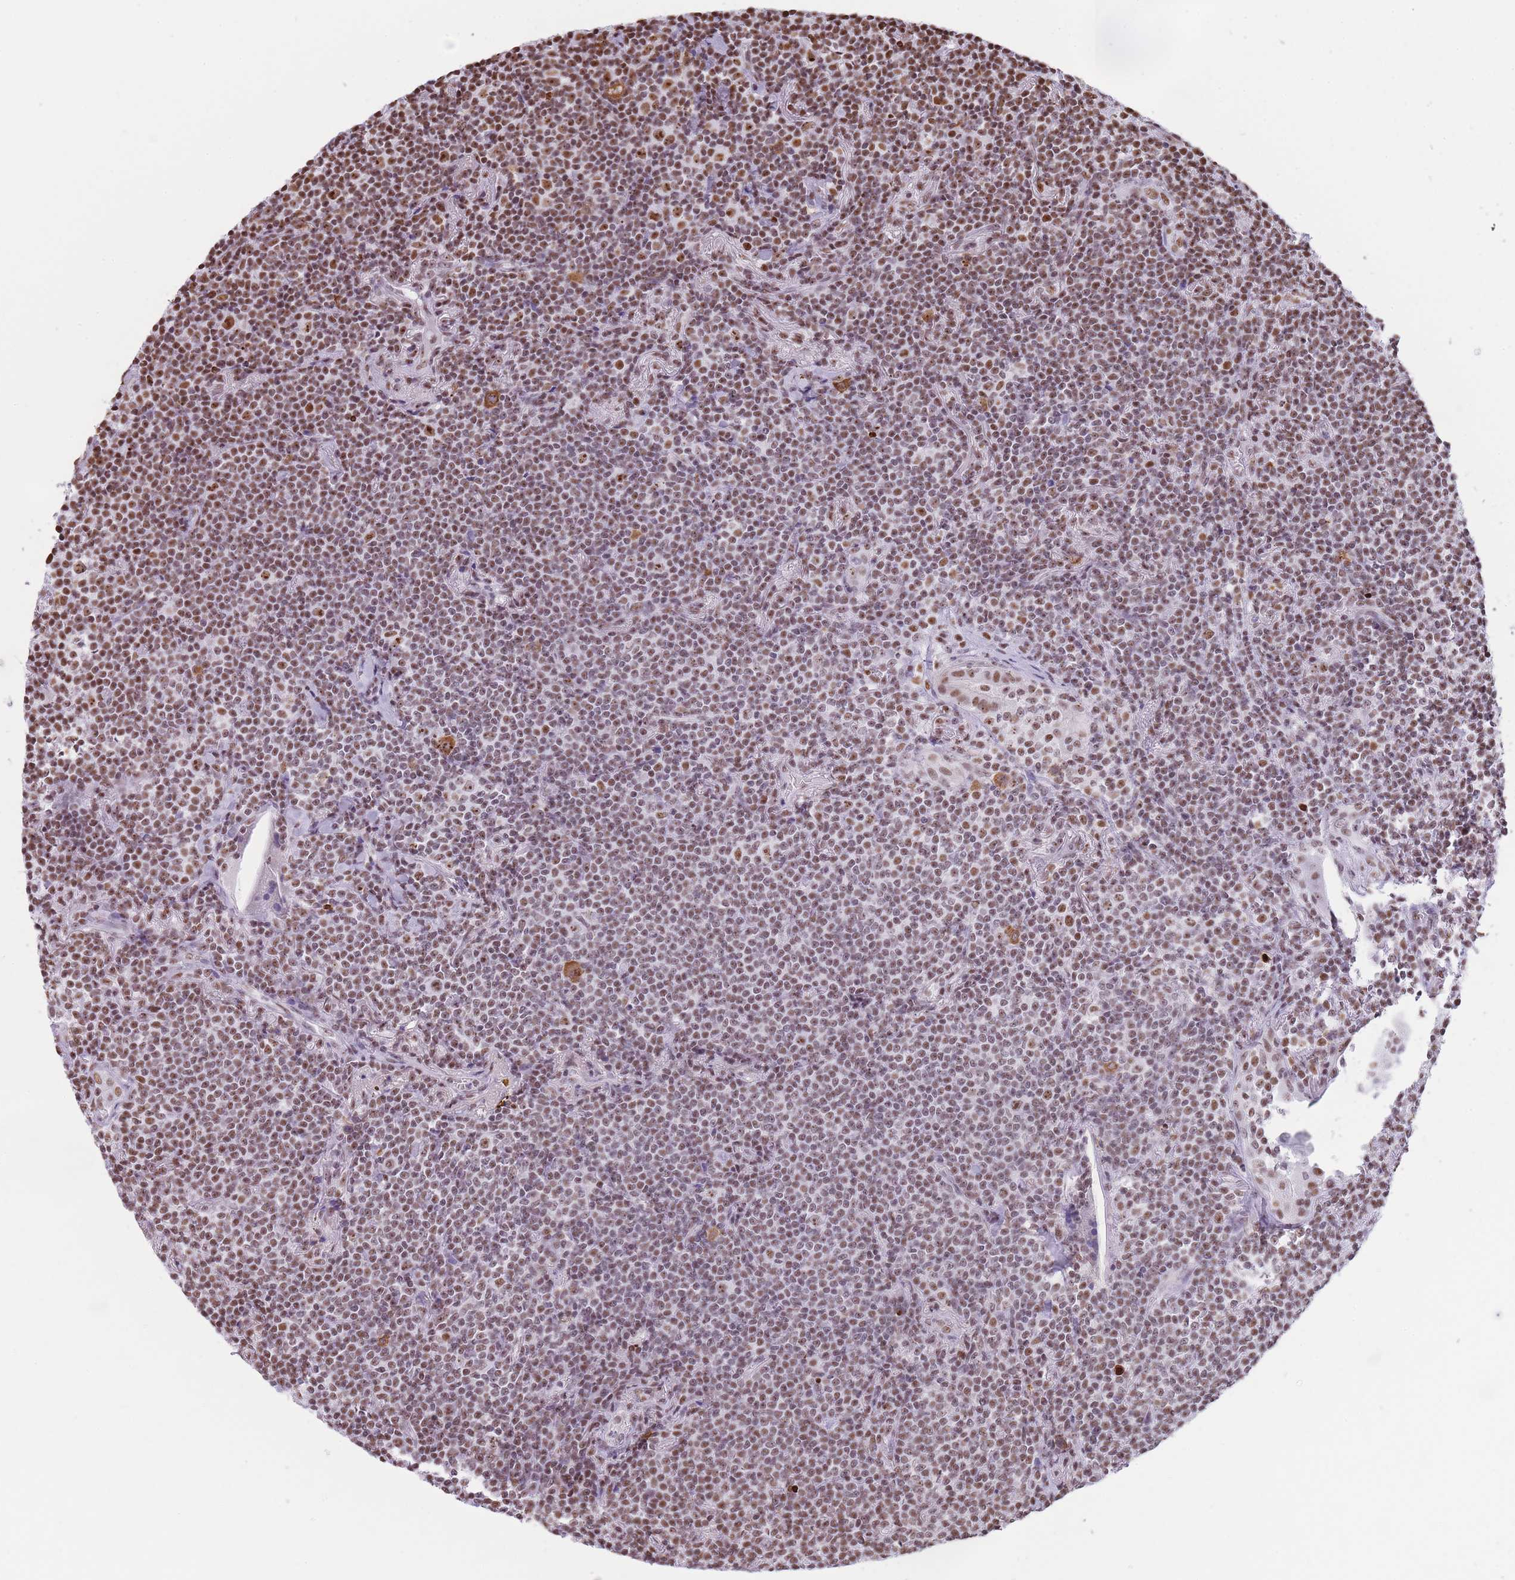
{"staining": {"intensity": "moderate", "quantity": ">75%", "location": "nuclear"}, "tissue": "lymphoma", "cell_type": "Tumor cells", "image_type": "cancer", "snomed": [{"axis": "morphology", "description": "Malignant lymphoma, non-Hodgkin's type, Low grade"}, {"axis": "topography", "description": "Lung"}], "caption": "Immunohistochemistry (DAB (3,3'-diaminobenzidine)) staining of human lymphoma demonstrates moderate nuclear protein staining in about >75% of tumor cells.", "gene": "EVC2", "patient": {"sex": "female", "age": 71}}